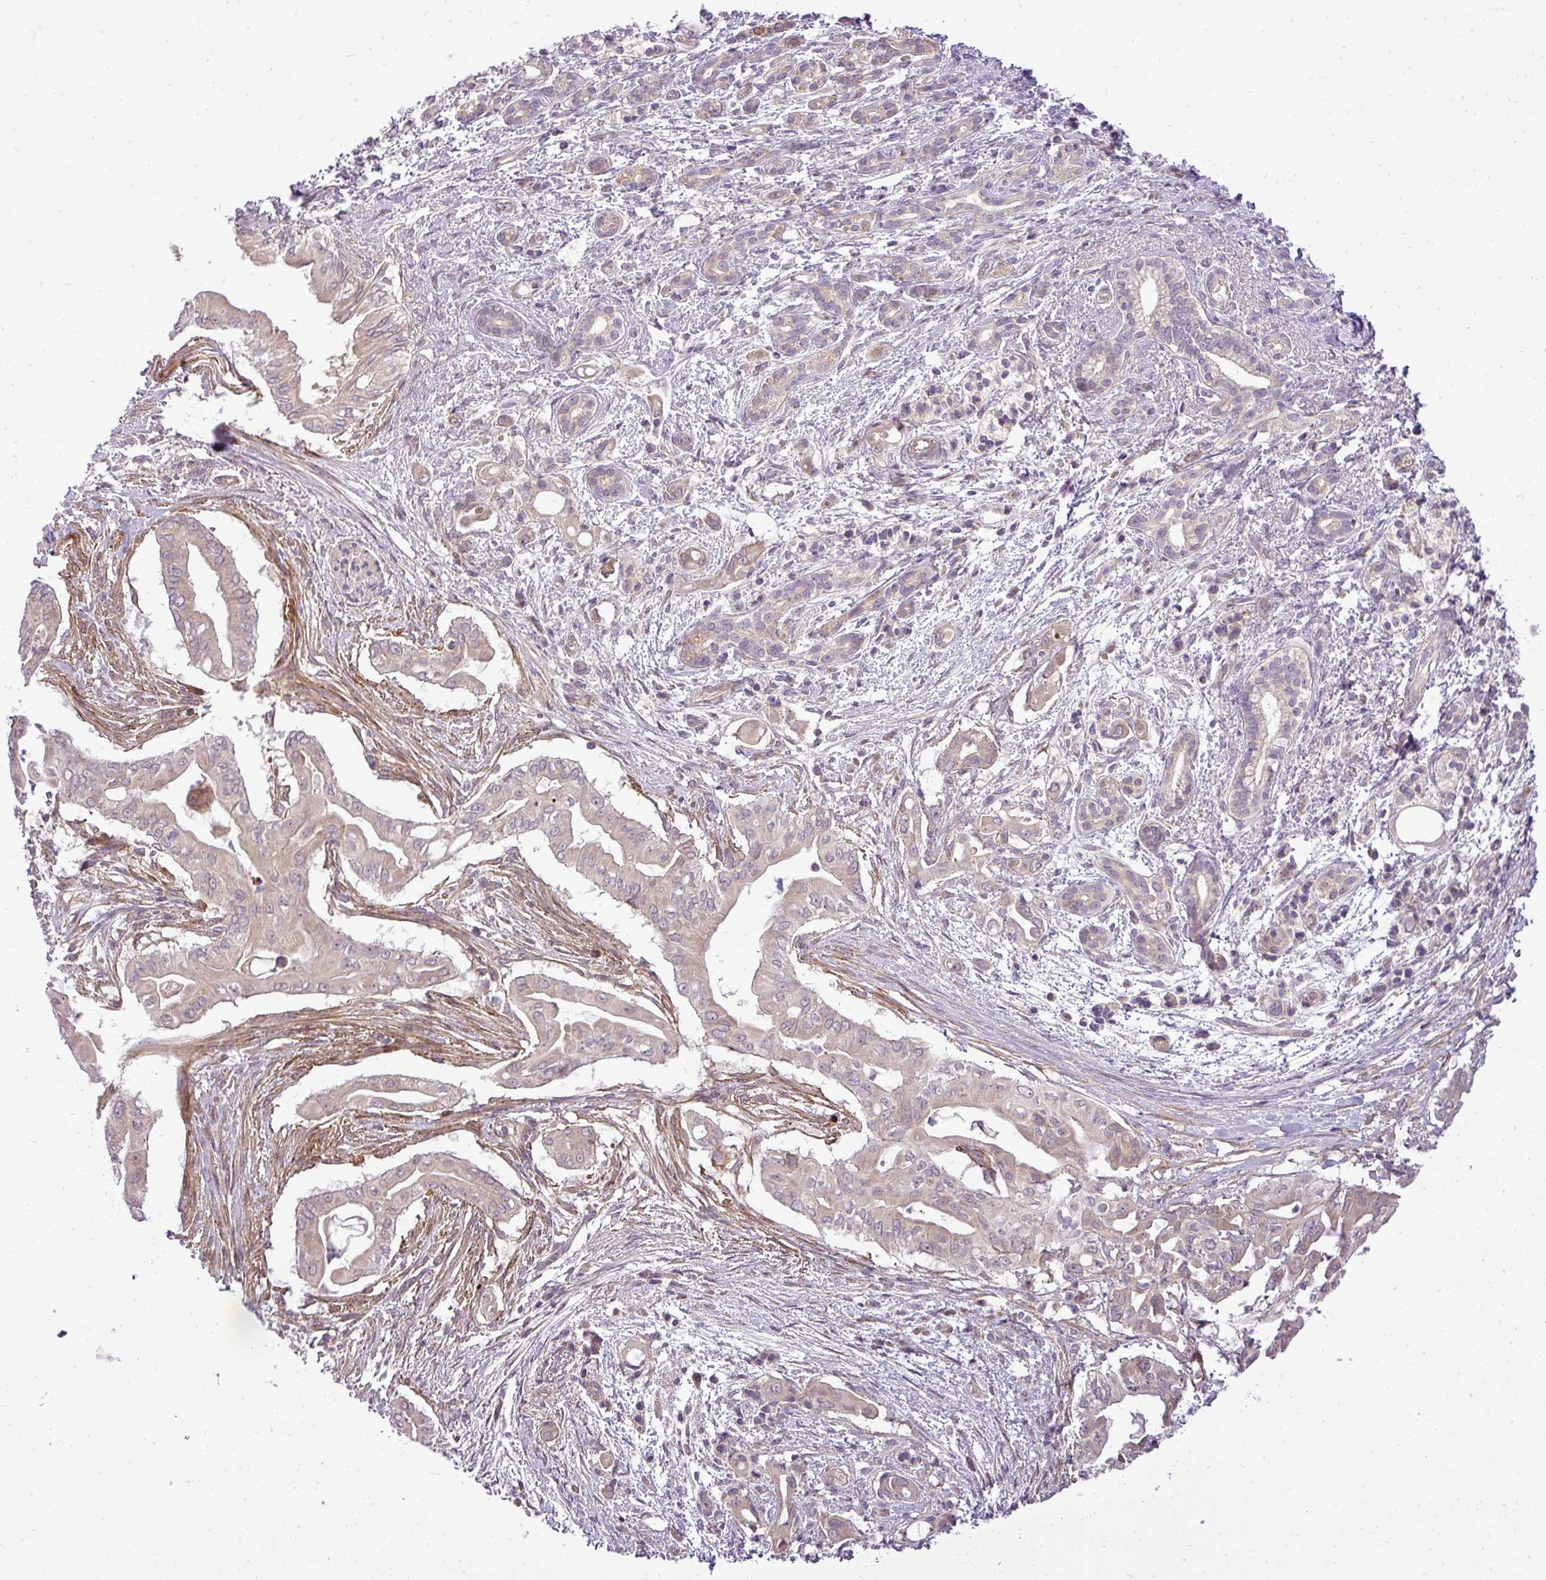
{"staining": {"intensity": "weak", "quantity": "25%-75%", "location": "cytoplasmic/membranous"}, "tissue": "pancreatic cancer", "cell_type": "Tumor cells", "image_type": "cancer", "snomed": [{"axis": "morphology", "description": "Adenocarcinoma, NOS"}, {"axis": "topography", "description": "Pancreas"}], "caption": "A micrograph of human pancreatic adenocarcinoma stained for a protein reveals weak cytoplasmic/membranous brown staining in tumor cells.", "gene": "ZDHHC1", "patient": {"sex": "male", "age": 71}}